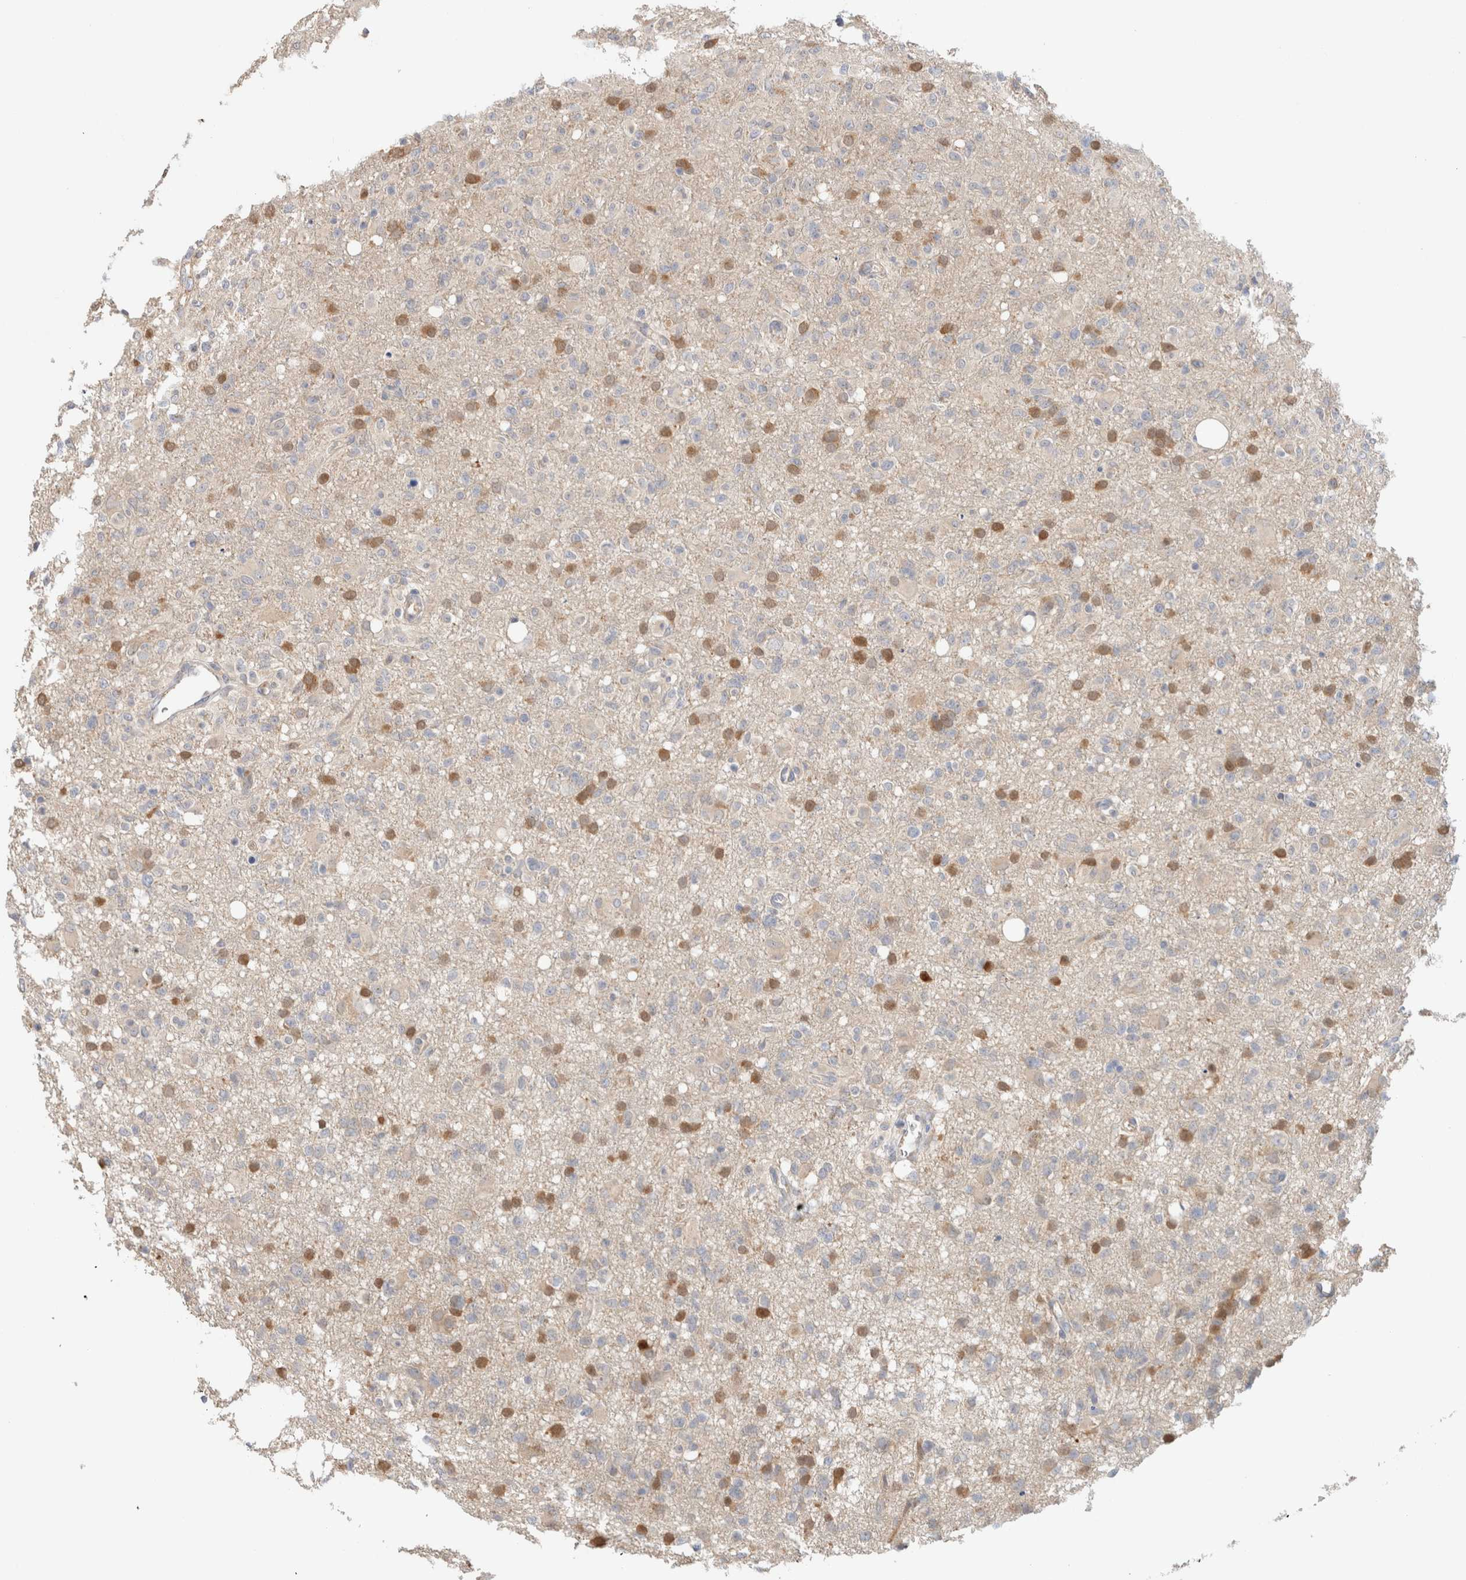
{"staining": {"intensity": "moderate", "quantity": "25%-75%", "location": "cytoplasmic/membranous"}, "tissue": "glioma", "cell_type": "Tumor cells", "image_type": "cancer", "snomed": [{"axis": "morphology", "description": "Glioma, malignant, High grade"}, {"axis": "topography", "description": "Brain"}], "caption": "The micrograph exhibits a brown stain indicating the presence of a protein in the cytoplasmic/membranous of tumor cells in malignant glioma (high-grade).", "gene": "CA13", "patient": {"sex": "female", "age": 57}}